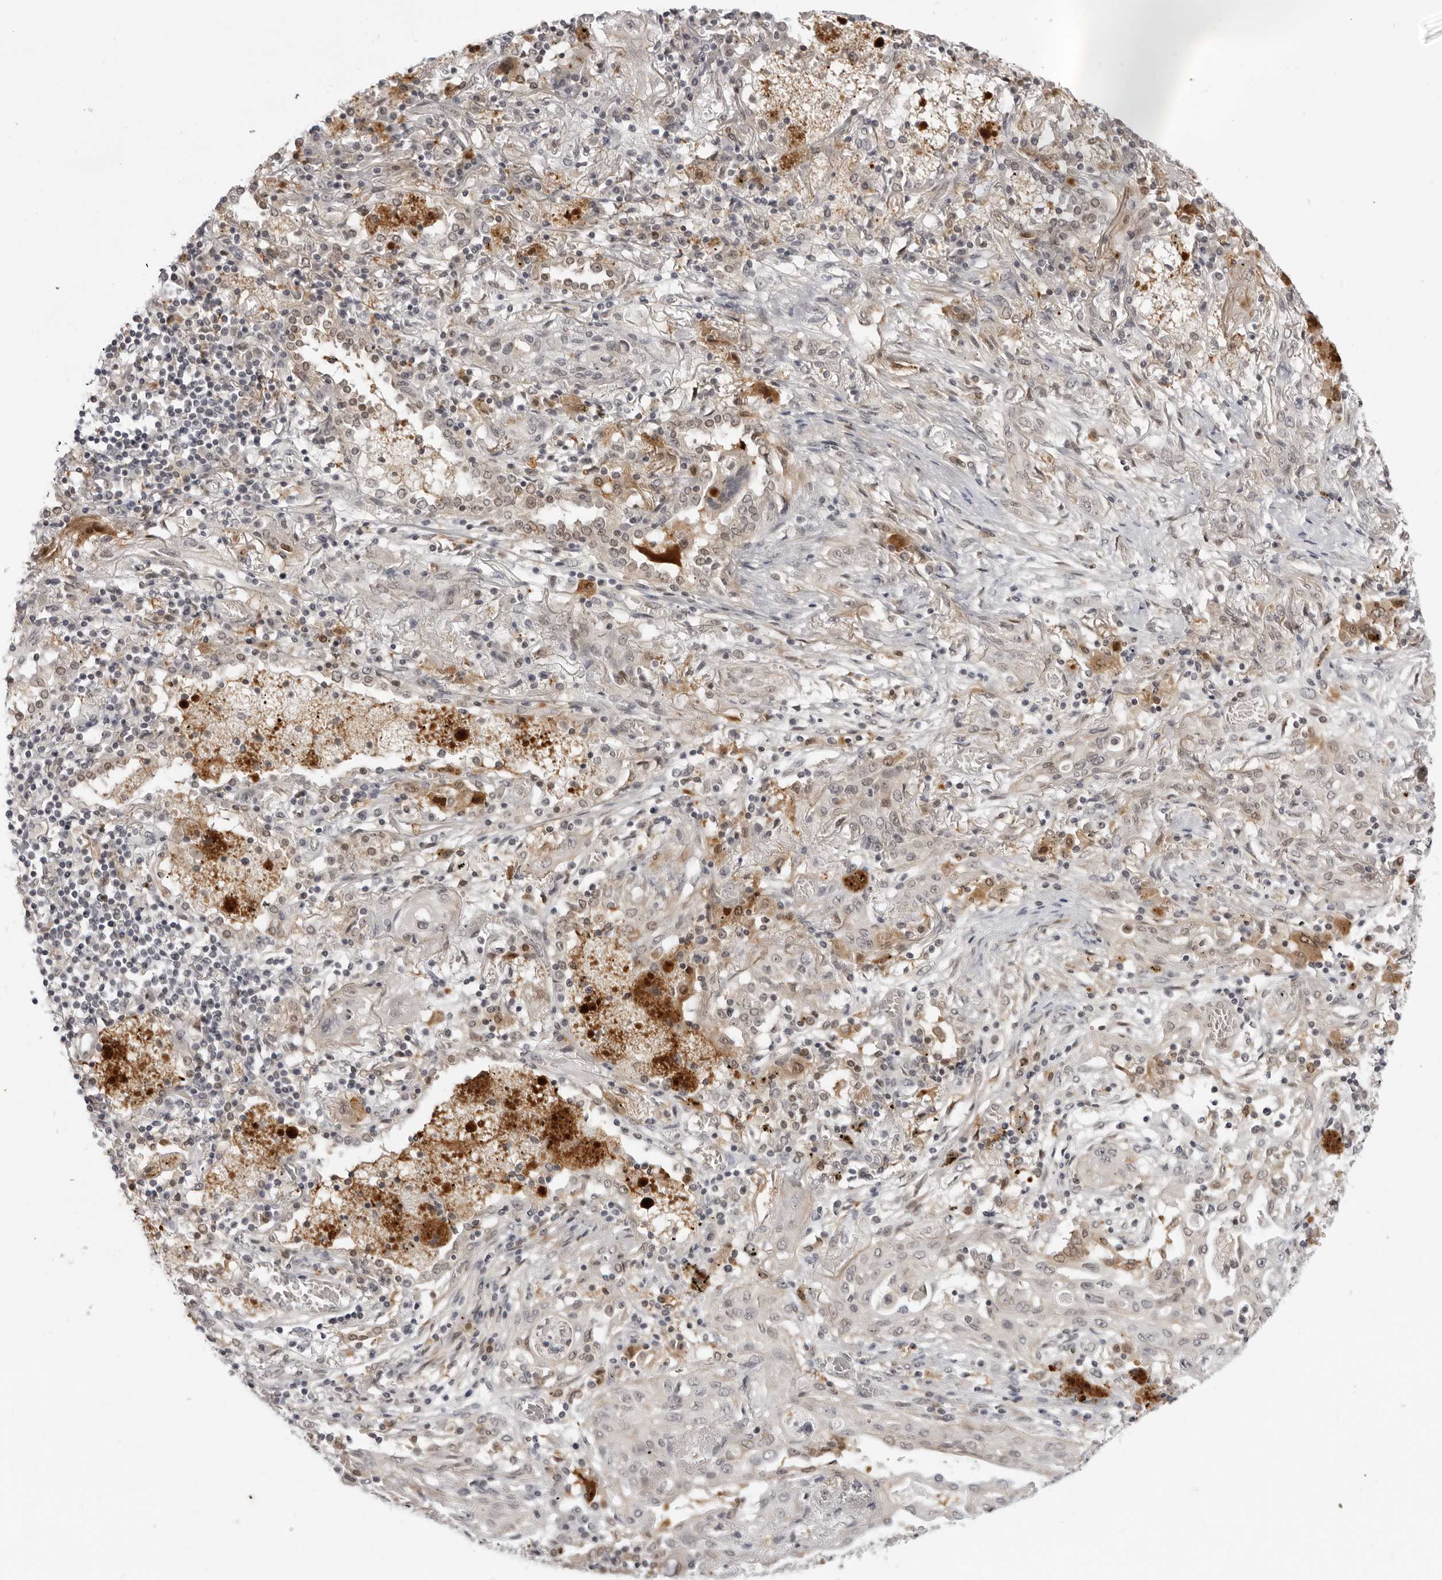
{"staining": {"intensity": "weak", "quantity": "25%-75%", "location": "nuclear"}, "tissue": "lung cancer", "cell_type": "Tumor cells", "image_type": "cancer", "snomed": [{"axis": "morphology", "description": "Squamous cell carcinoma, NOS"}, {"axis": "topography", "description": "Lung"}], "caption": "Protein staining exhibits weak nuclear expression in approximately 25%-75% of tumor cells in lung cancer.", "gene": "SRGAP2", "patient": {"sex": "female", "age": 47}}